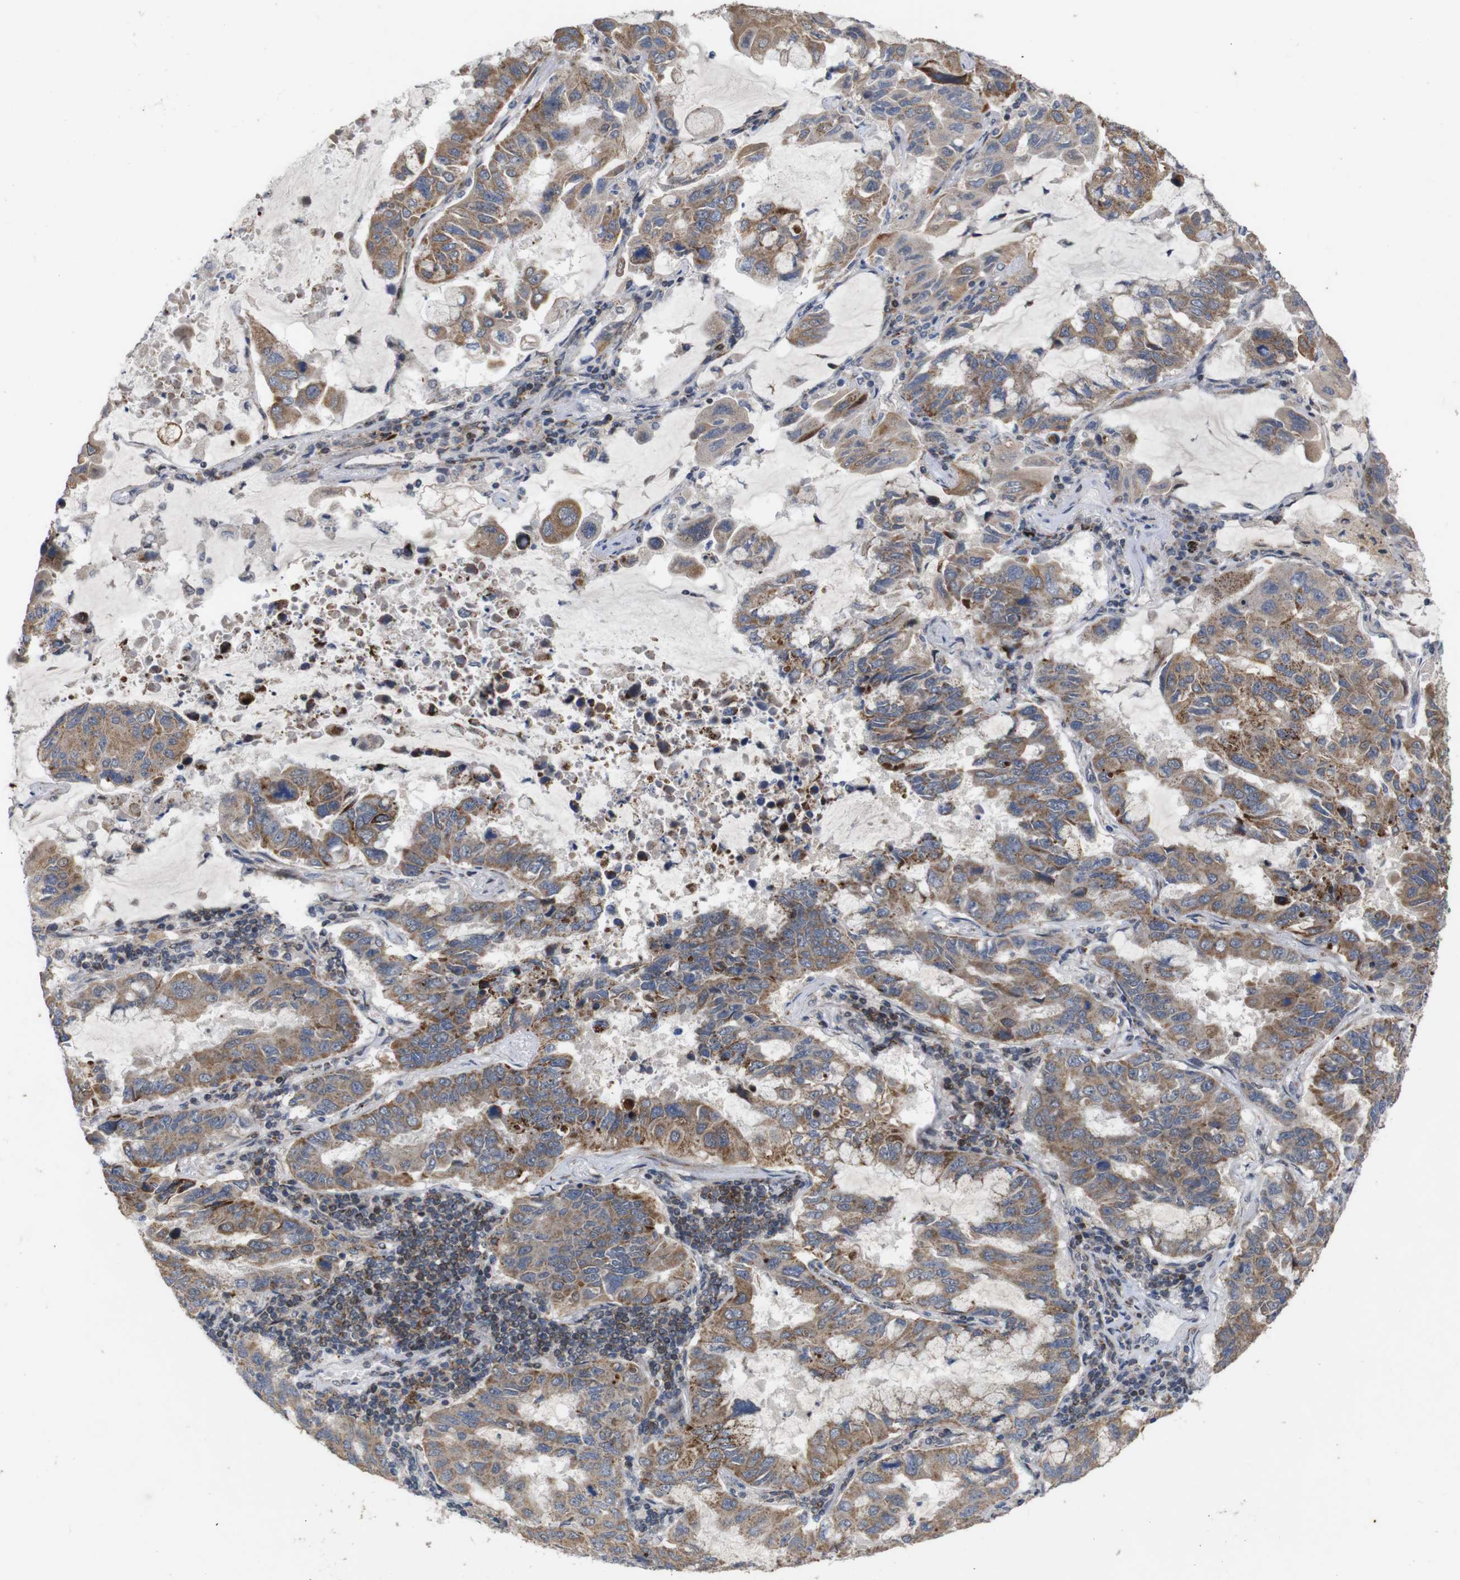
{"staining": {"intensity": "moderate", "quantity": ">75%", "location": "cytoplasmic/membranous"}, "tissue": "lung cancer", "cell_type": "Tumor cells", "image_type": "cancer", "snomed": [{"axis": "morphology", "description": "Adenocarcinoma, NOS"}, {"axis": "topography", "description": "Lung"}], "caption": "This is an image of immunohistochemistry (IHC) staining of lung cancer (adenocarcinoma), which shows moderate staining in the cytoplasmic/membranous of tumor cells.", "gene": "ATP7B", "patient": {"sex": "male", "age": 64}}